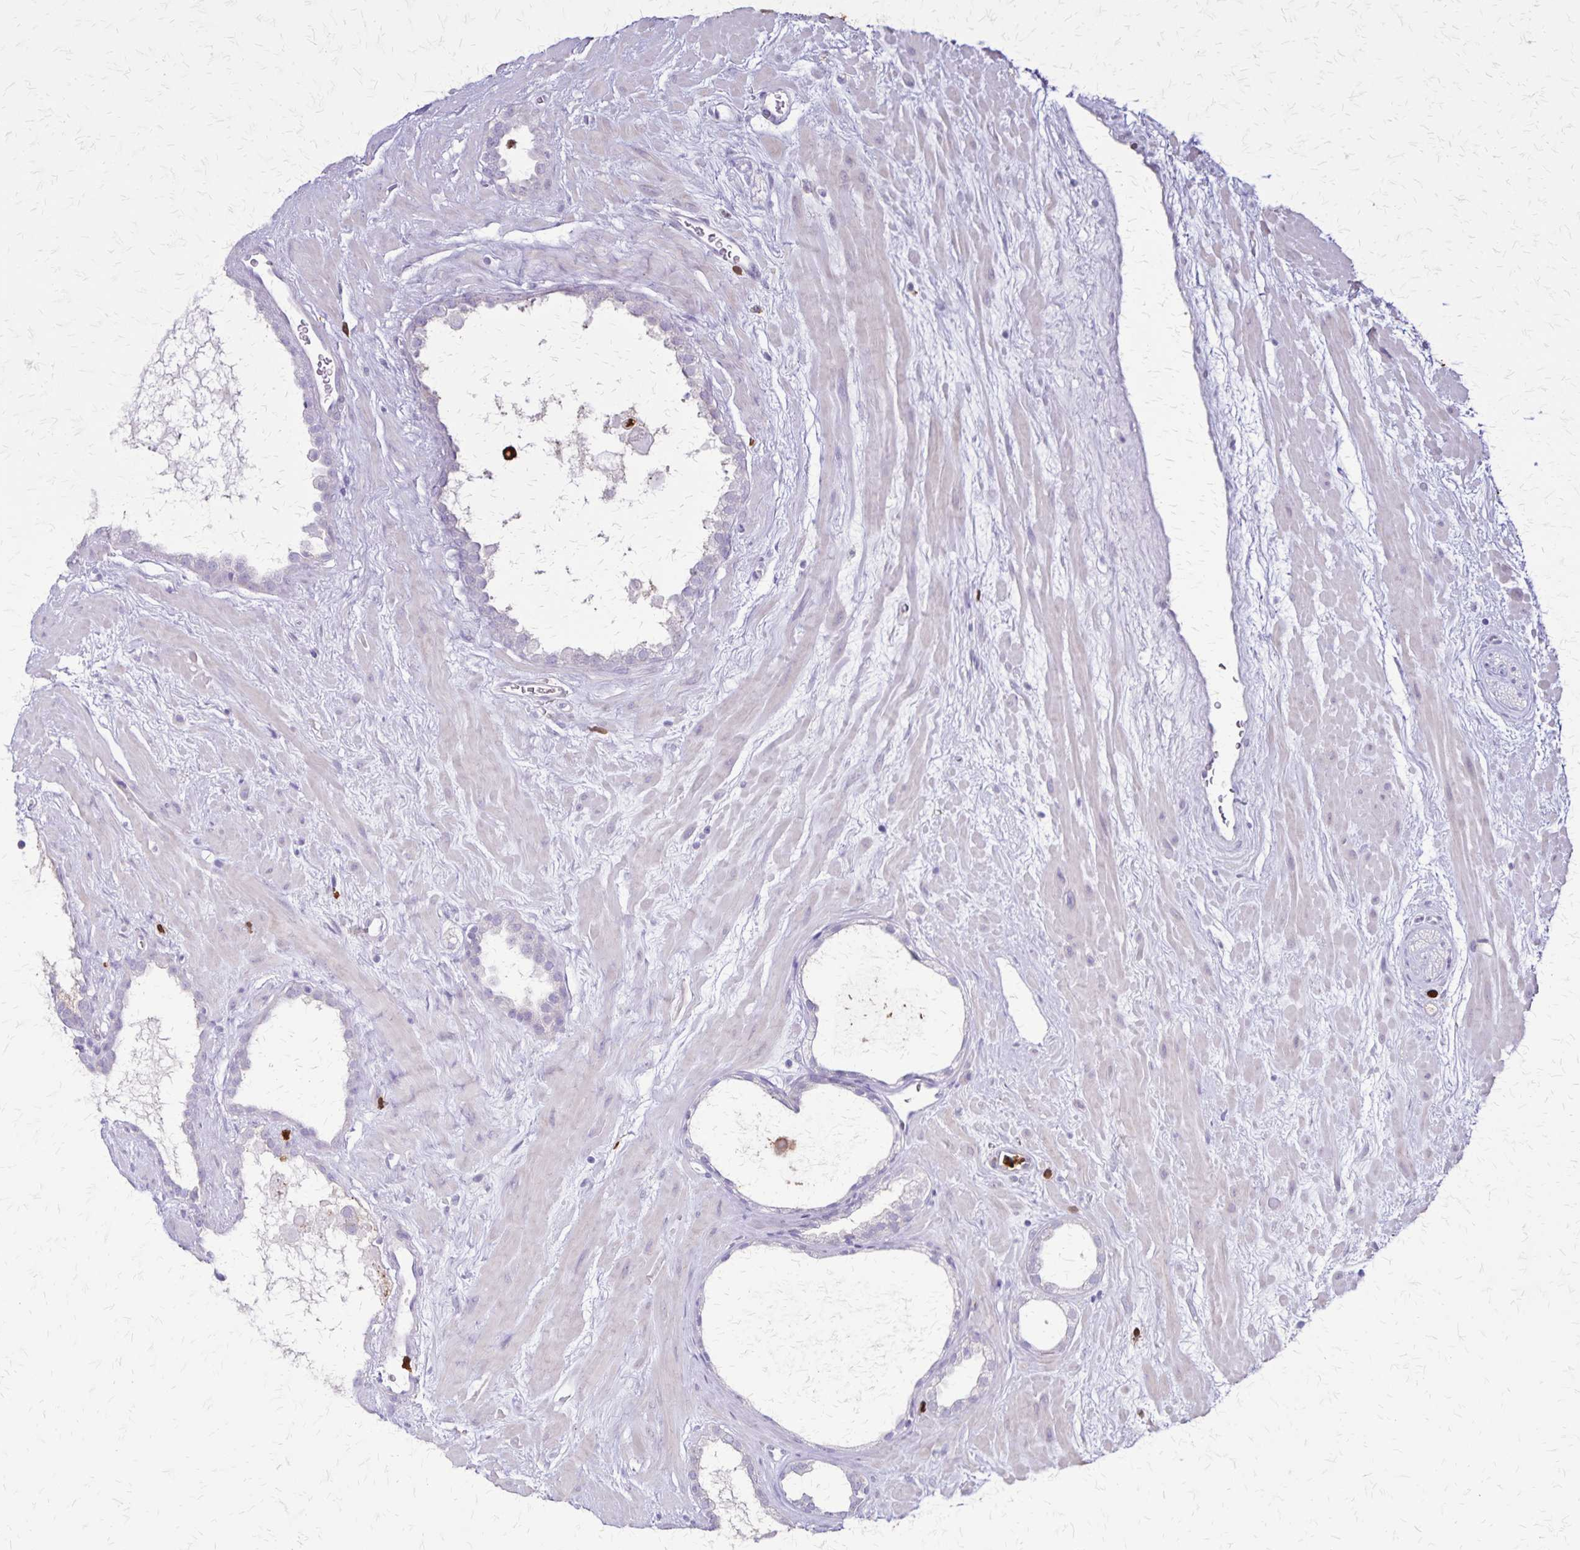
{"staining": {"intensity": "negative", "quantity": "none", "location": "none"}, "tissue": "prostate cancer", "cell_type": "Tumor cells", "image_type": "cancer", "snomed": [{"axis": "morphology", "description": "Adenocarcinoma, Low grade"}, {"axis": "topography", "description": "Prostate"}], "caption": "This is an immunohistochemistry image of human low-grade adenocarcinoma (prostate). There is no expression in tumor cells.", "gene": "ULBP3", "patient": {"sex": "male", "age": 62}}